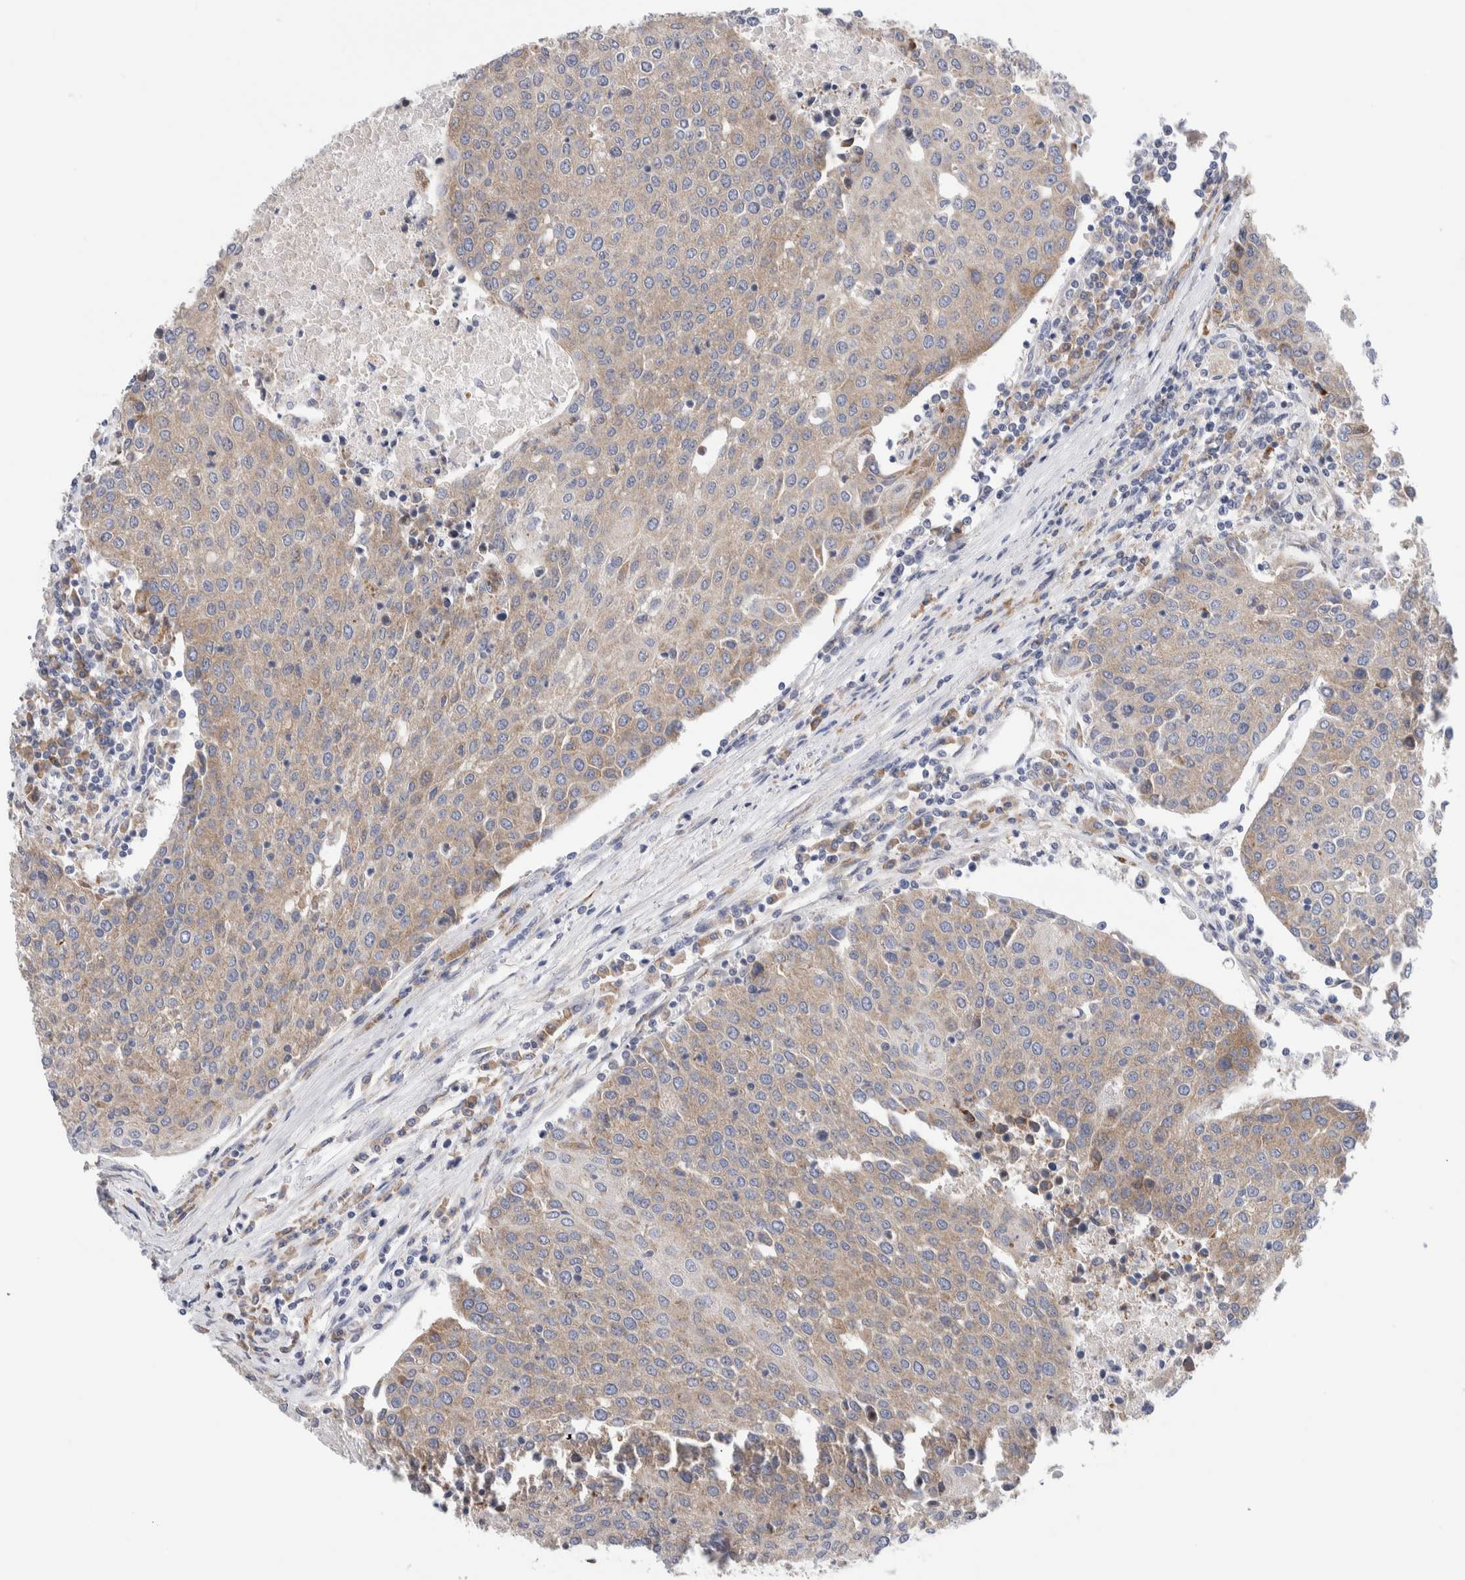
{"staining": {"intensity": "weak", "quantity": ">75%", "location": "cytoplasmic/membranous"}, "tissue": "urothelial cancer", "cell_type": "Tumor cells", "image_type": "cancer", "snomed": [{"axis": "morphology", "description": "Urothelial carcinoma, High grade"}, {"axis": "topography", "description": "Urinary bladder"}], "caption": "Protein expression analysis of human high-grade urothelial carcinoma reveals weak cytoplasmic/membranous staining in about >75% of tumor cells. The protein is stained brown, and the nuclei are stained in blue (DAB (3,3'-diaminobenzidine) IHC with brightfield microscopy, high magnification).", "gene": "RACK1", "patient": {"sex": "female", "age": 85}}